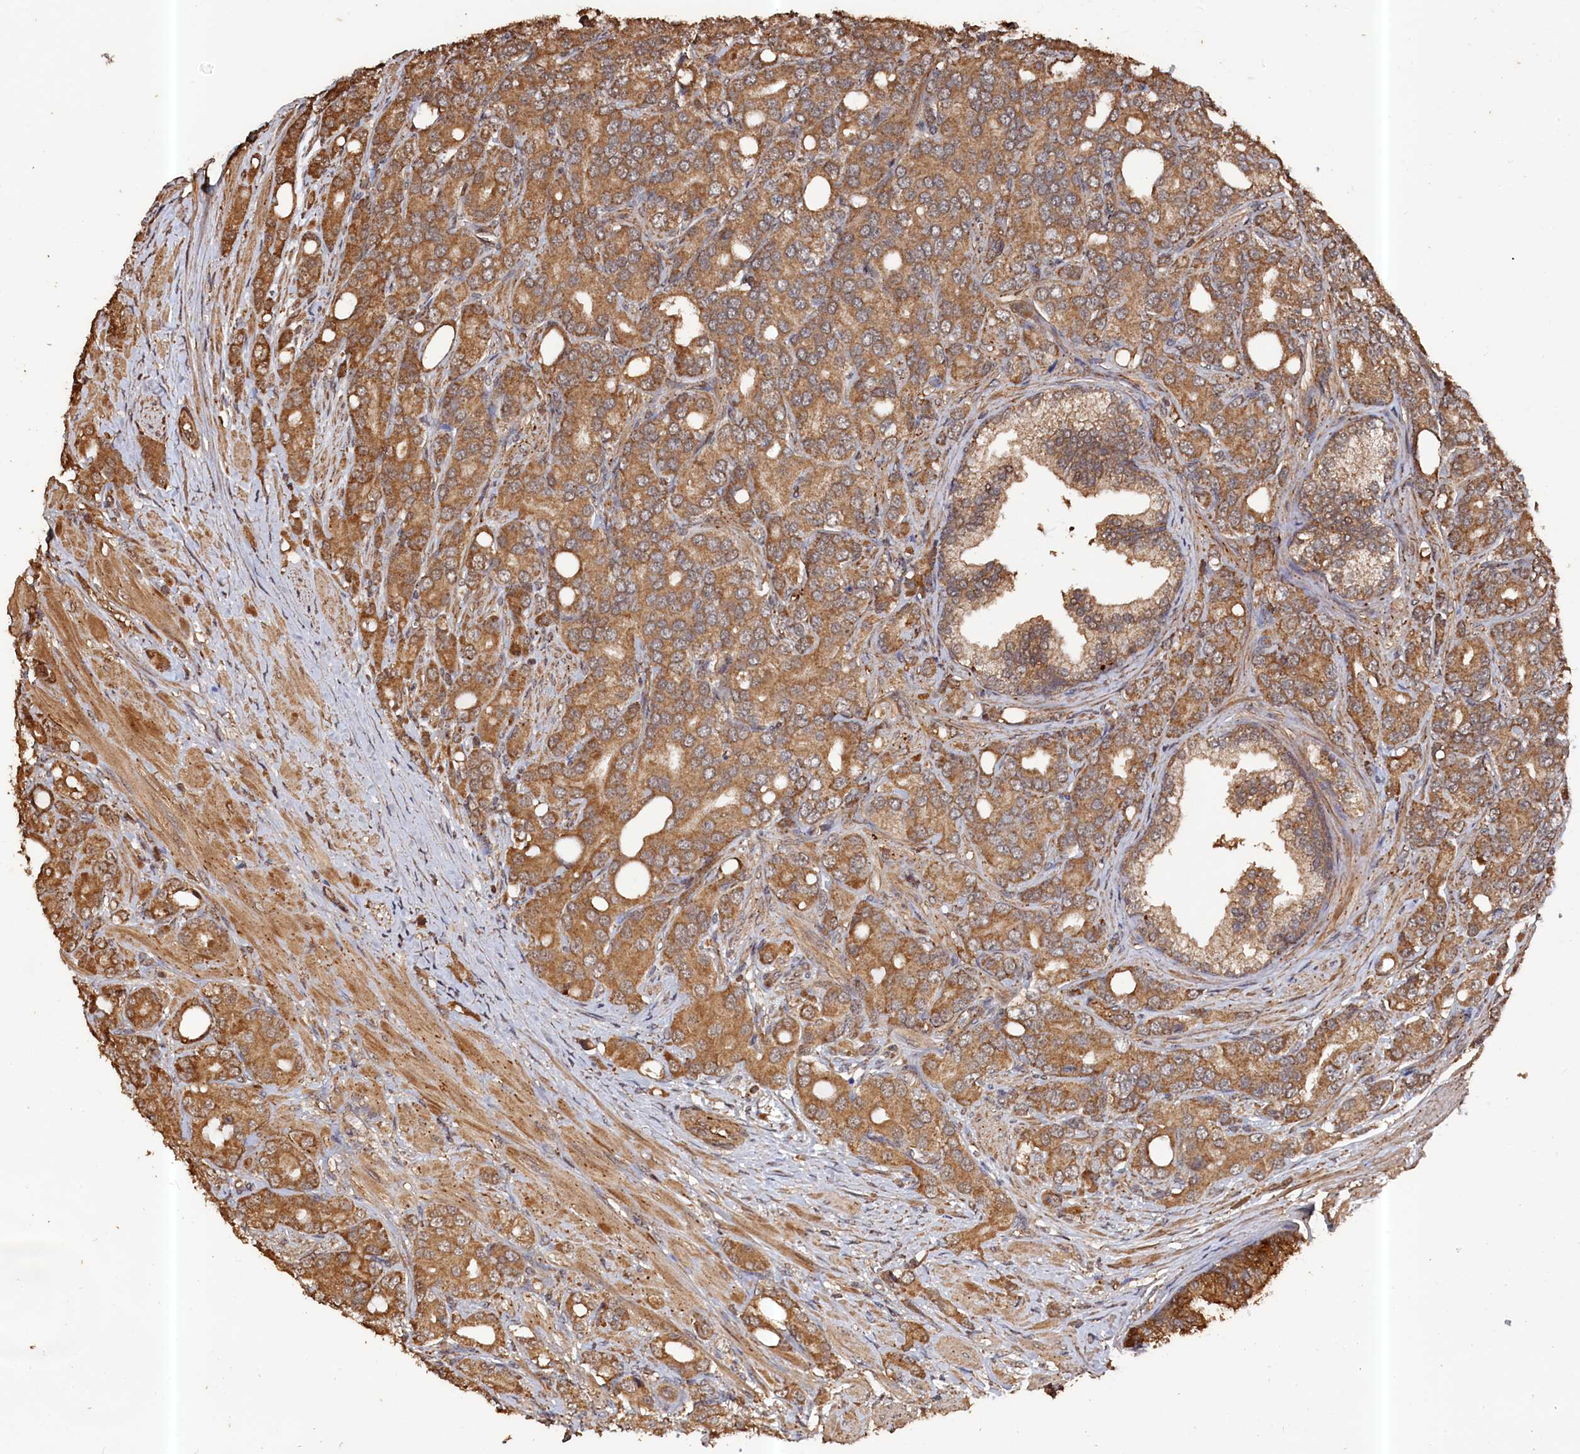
{"staining": {"intensity": "moderate", "quantity": ">75%", "location": "cytoplasmic/membranous"}, "tissue": "prostate cancer", "cell_type": "Tumor cells", "image_type": "cancer", "snomed": [{"axis": "morphology", "description": "Adenocarcinoma, High grade"}, {"axis": "topography", "description": "Prostate"}], "caption": "An immunohistochemistry (IHC) photomicrograph of tumor tissue is shown. Protein staining in brown shows moderate cytoplasmic/membranous positivity in prostate cancer within tumor cells.", "gene": "SNX33", "patient": {"sex": "male", "age": 62}}